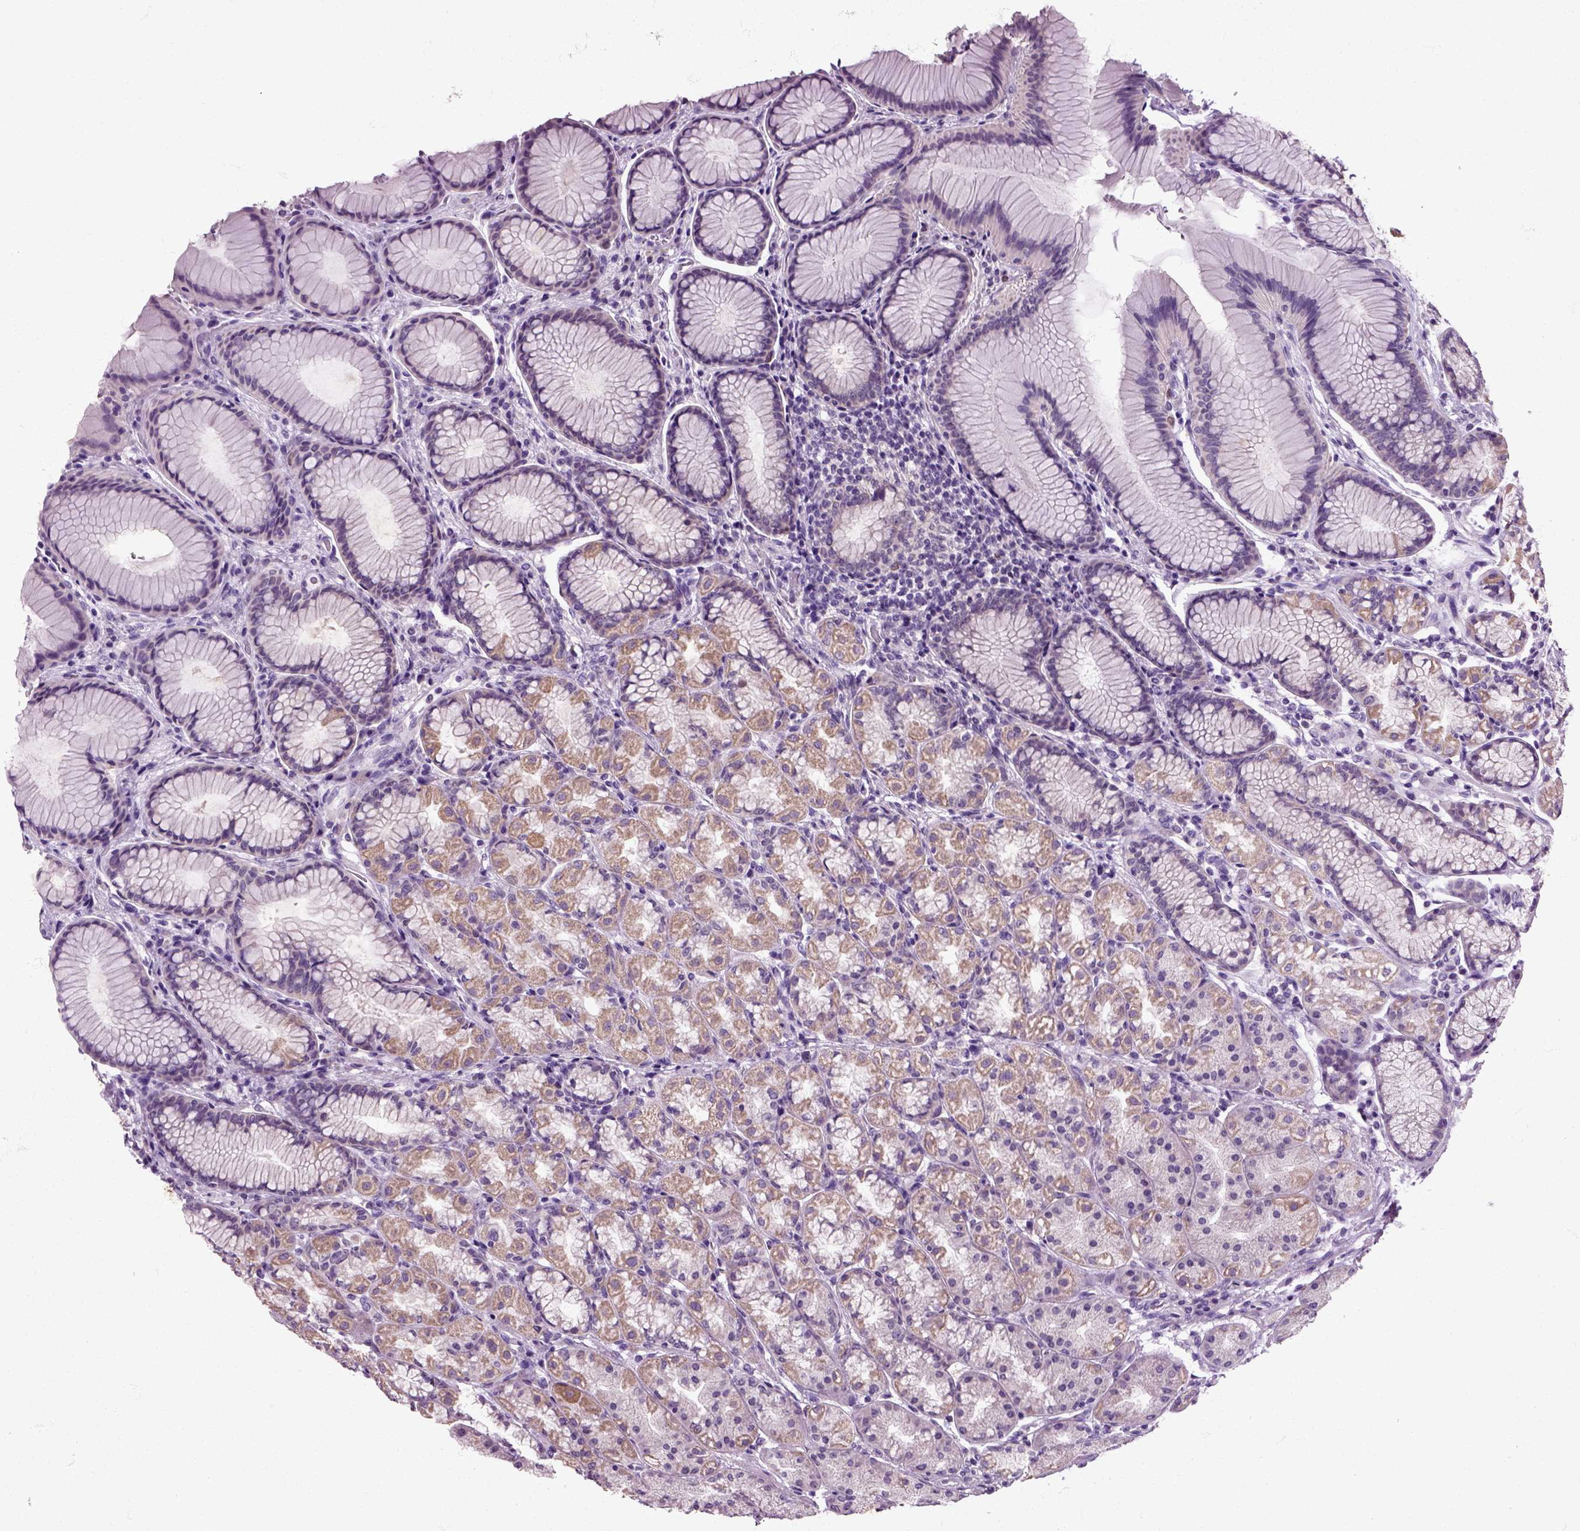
{"staining": {"intensity": "moderate", "quantity": "25%-75%", "location": "cytoplasmic/membranous"}, "tissue": "stomach", "cell_type": "Glandular cells", "image_type": "normal", "snomed": [{"axis": "morphology", "description": "Normal tissue, NOS"}, {"axis": "morphology", "description": "Adenocarcinoma, NOS"}, {"axis": "topography", "description": "Stomach"}], "caption": "Glandular cells demonstrate medium levels of moderate cytoplasmic/membranous expression in about 25%-75% of cells in benign stomach. Nuclei are stained in blue.", "gene": "HSPA2", "patient": {"sex": "female", "age": 79}}